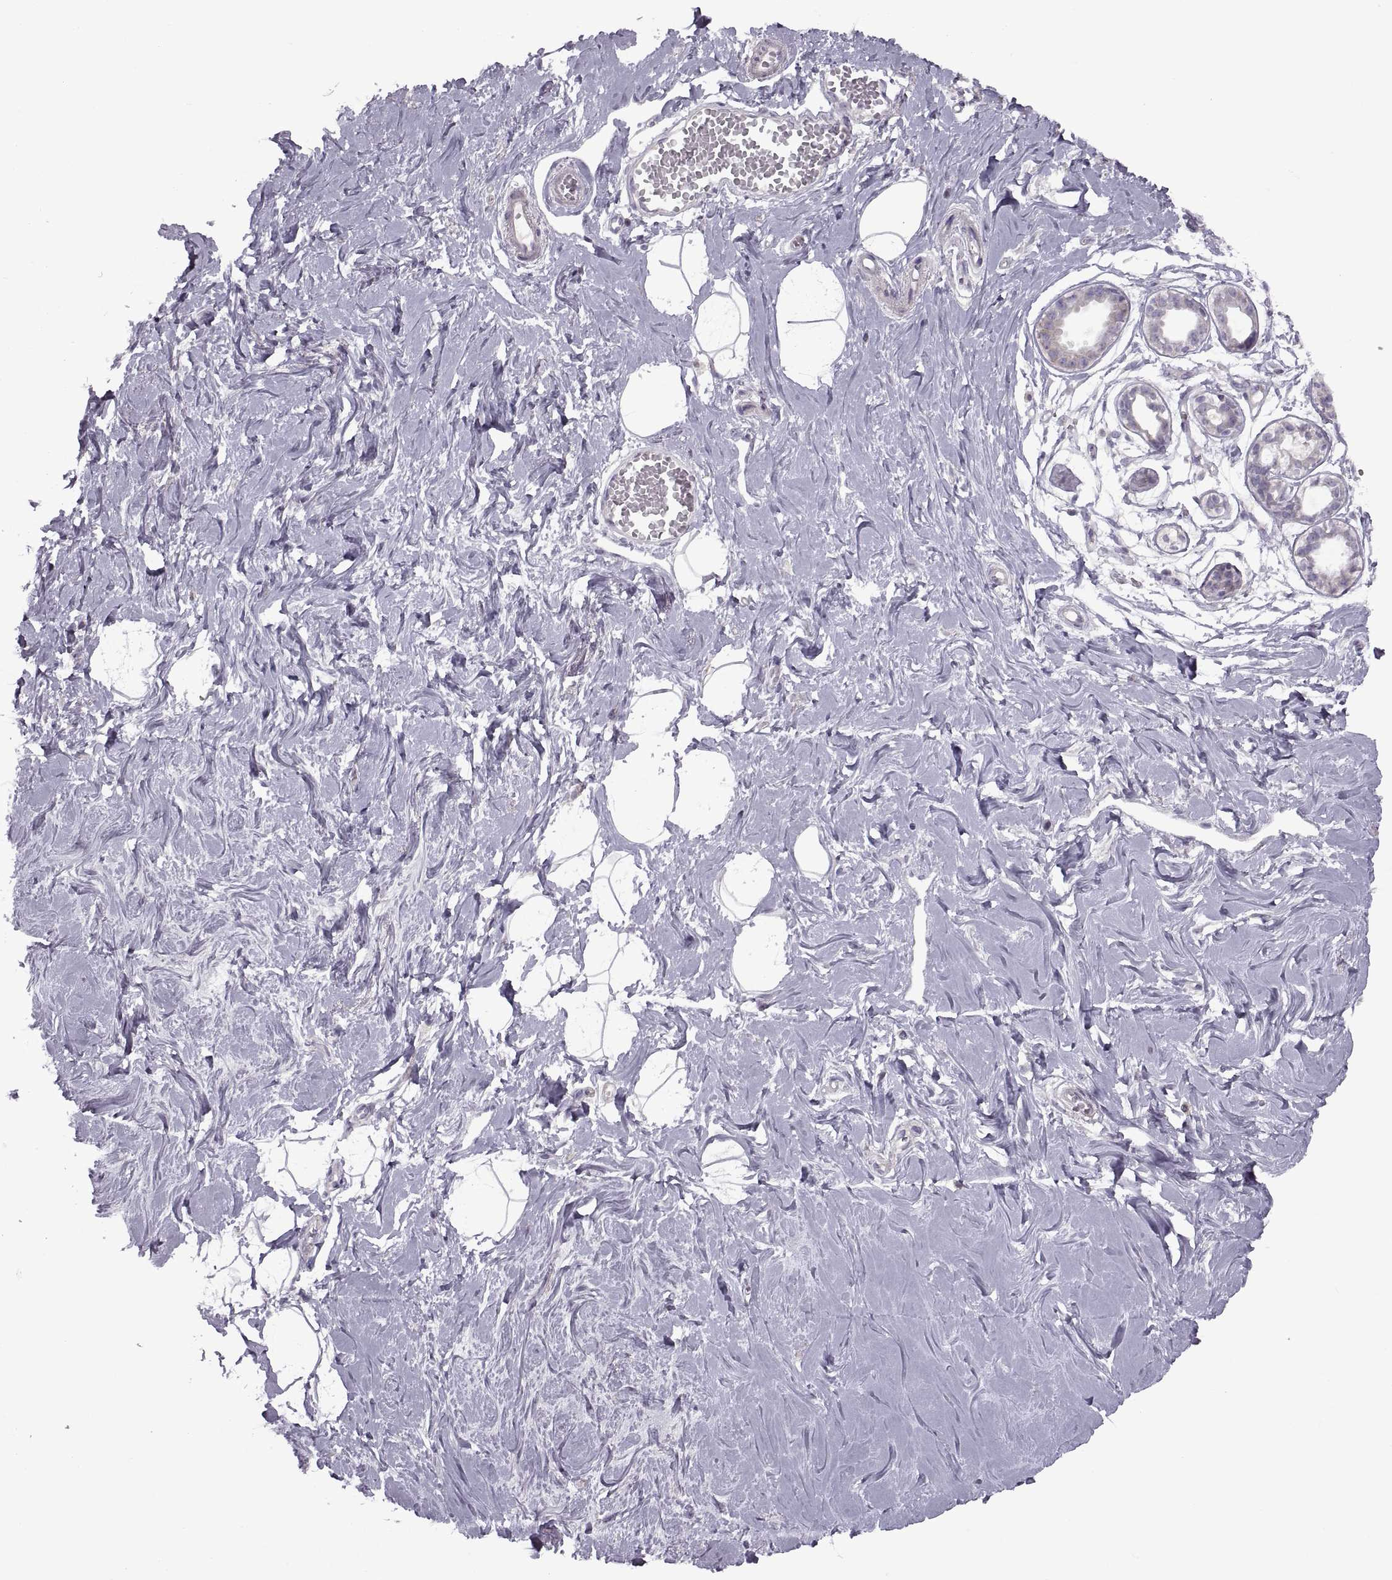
{"staining": {"intensity": "negative", "quantity": "none", "location": "none"}, "tissue": "breast", "cell_type": "Adipocytes", "image_type": "normal", "snomed": [{"axis": "morphology", "description": "Normal tissue, NOS"}, {"axis": "topography", "description": "Breast"}], "caption": "An immunohistochemistry (IHC) micrograph of normal breast is shown. There is no staining in adipocytes of breast.", "gene": "PIERCE1", "patient": {"sex": "female", "age": 49}}